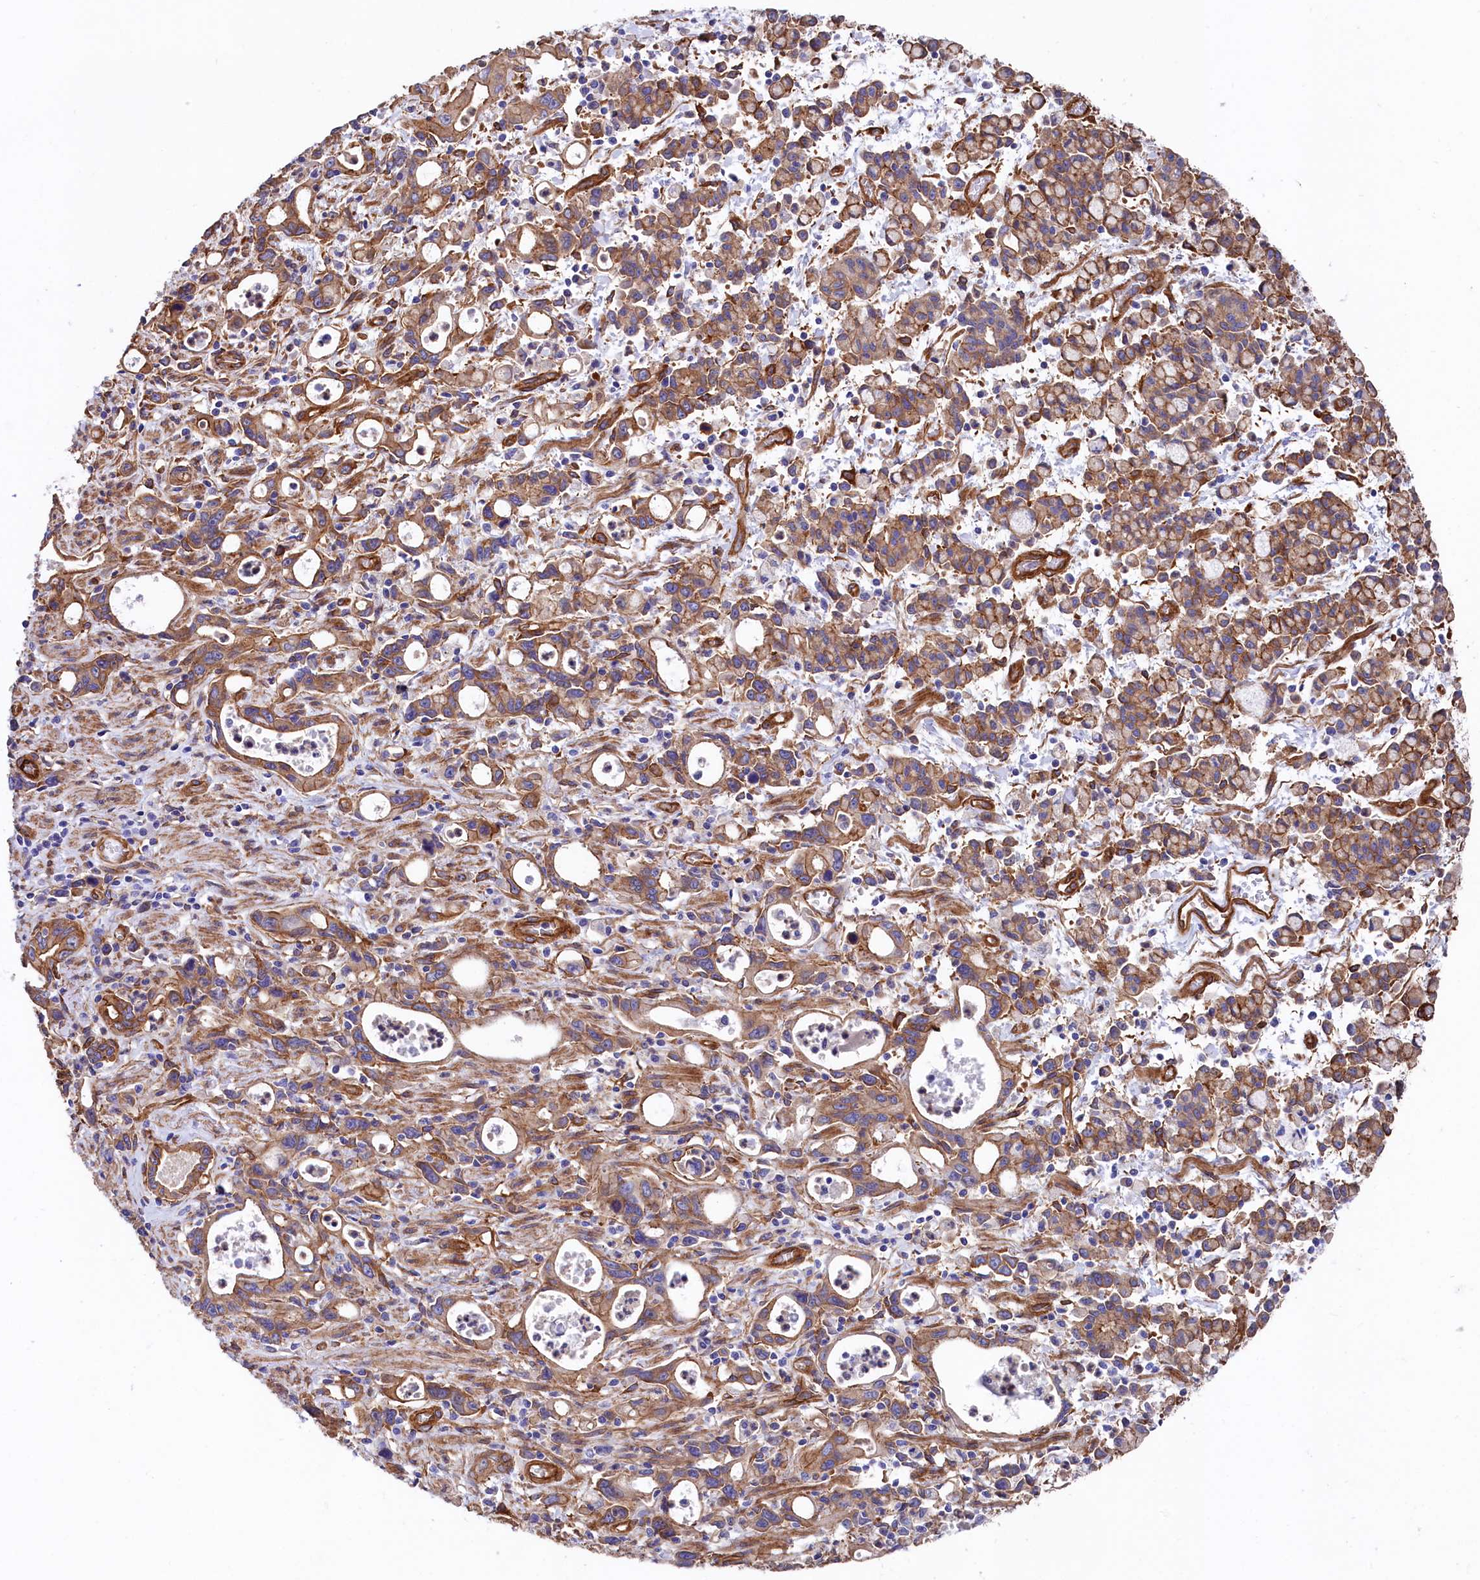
{"staining": {"intensity": "moderate", "quantity": ">75%", "location": "cytoplasmic/membranous"}, "tissue": "stomach cancer", "cell_type": "Tumor cells", "image_type": "cancer", "snomed": [{"axis": "morphology", "description": "Adenocarcinoma, NOS"}, {"axis": "topography", "description": "Stomach, lower"}], "caption": "This is an image of immunohistochemistry staining of adenocarcinoma (stomach), which shows moderate staining in the cytoplasmic/membranous of tumor cells.", "gene": "TNKS1BP1", "patient": {"sex": "female", "age": 43}}